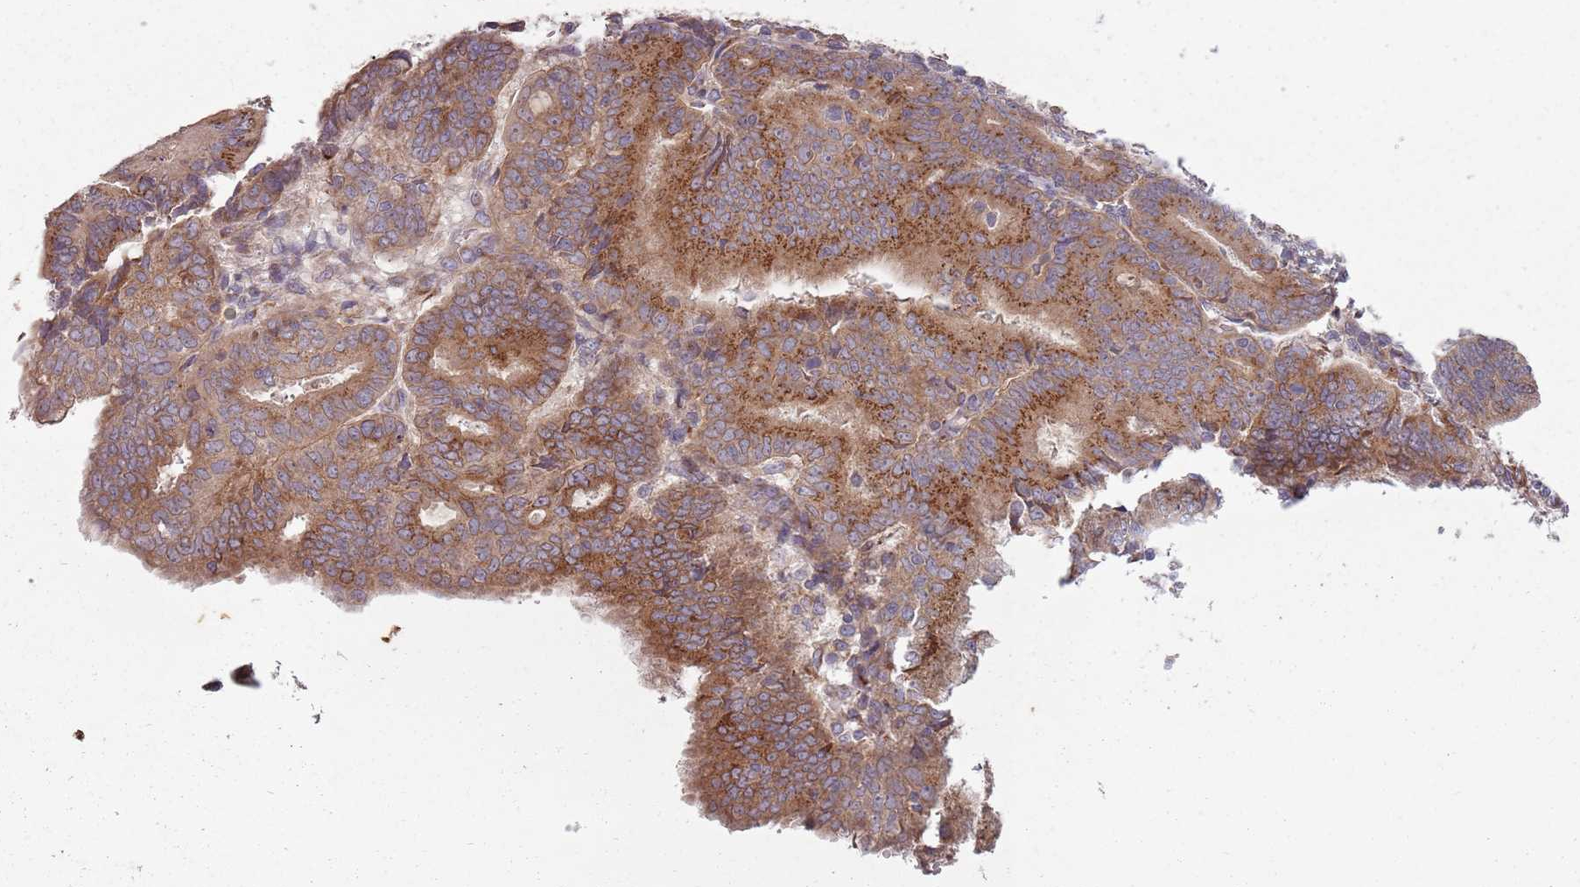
{"staining": {"intensity": "moderate", "quantity": ">75%", "location": "cytoplasmic/membranous"}, "tissue": "endometrial cancer", "cell_type": "Tumor cells", "image_type": "cancer", "snomed": [{"axis": "morphology", "description": "Adenocarcinoma, NOS"}, {"axis": "topography", "description": "Endometrium"}], "caption": "Immunohistochemical staining of endometrial cancer exhibits medium levels of moderate cytoplasmic/membranous protein positivity in approximately >75% of tumor cells.", "gene": "PLD6", "patient": {"sex": "female", "age": 70}}